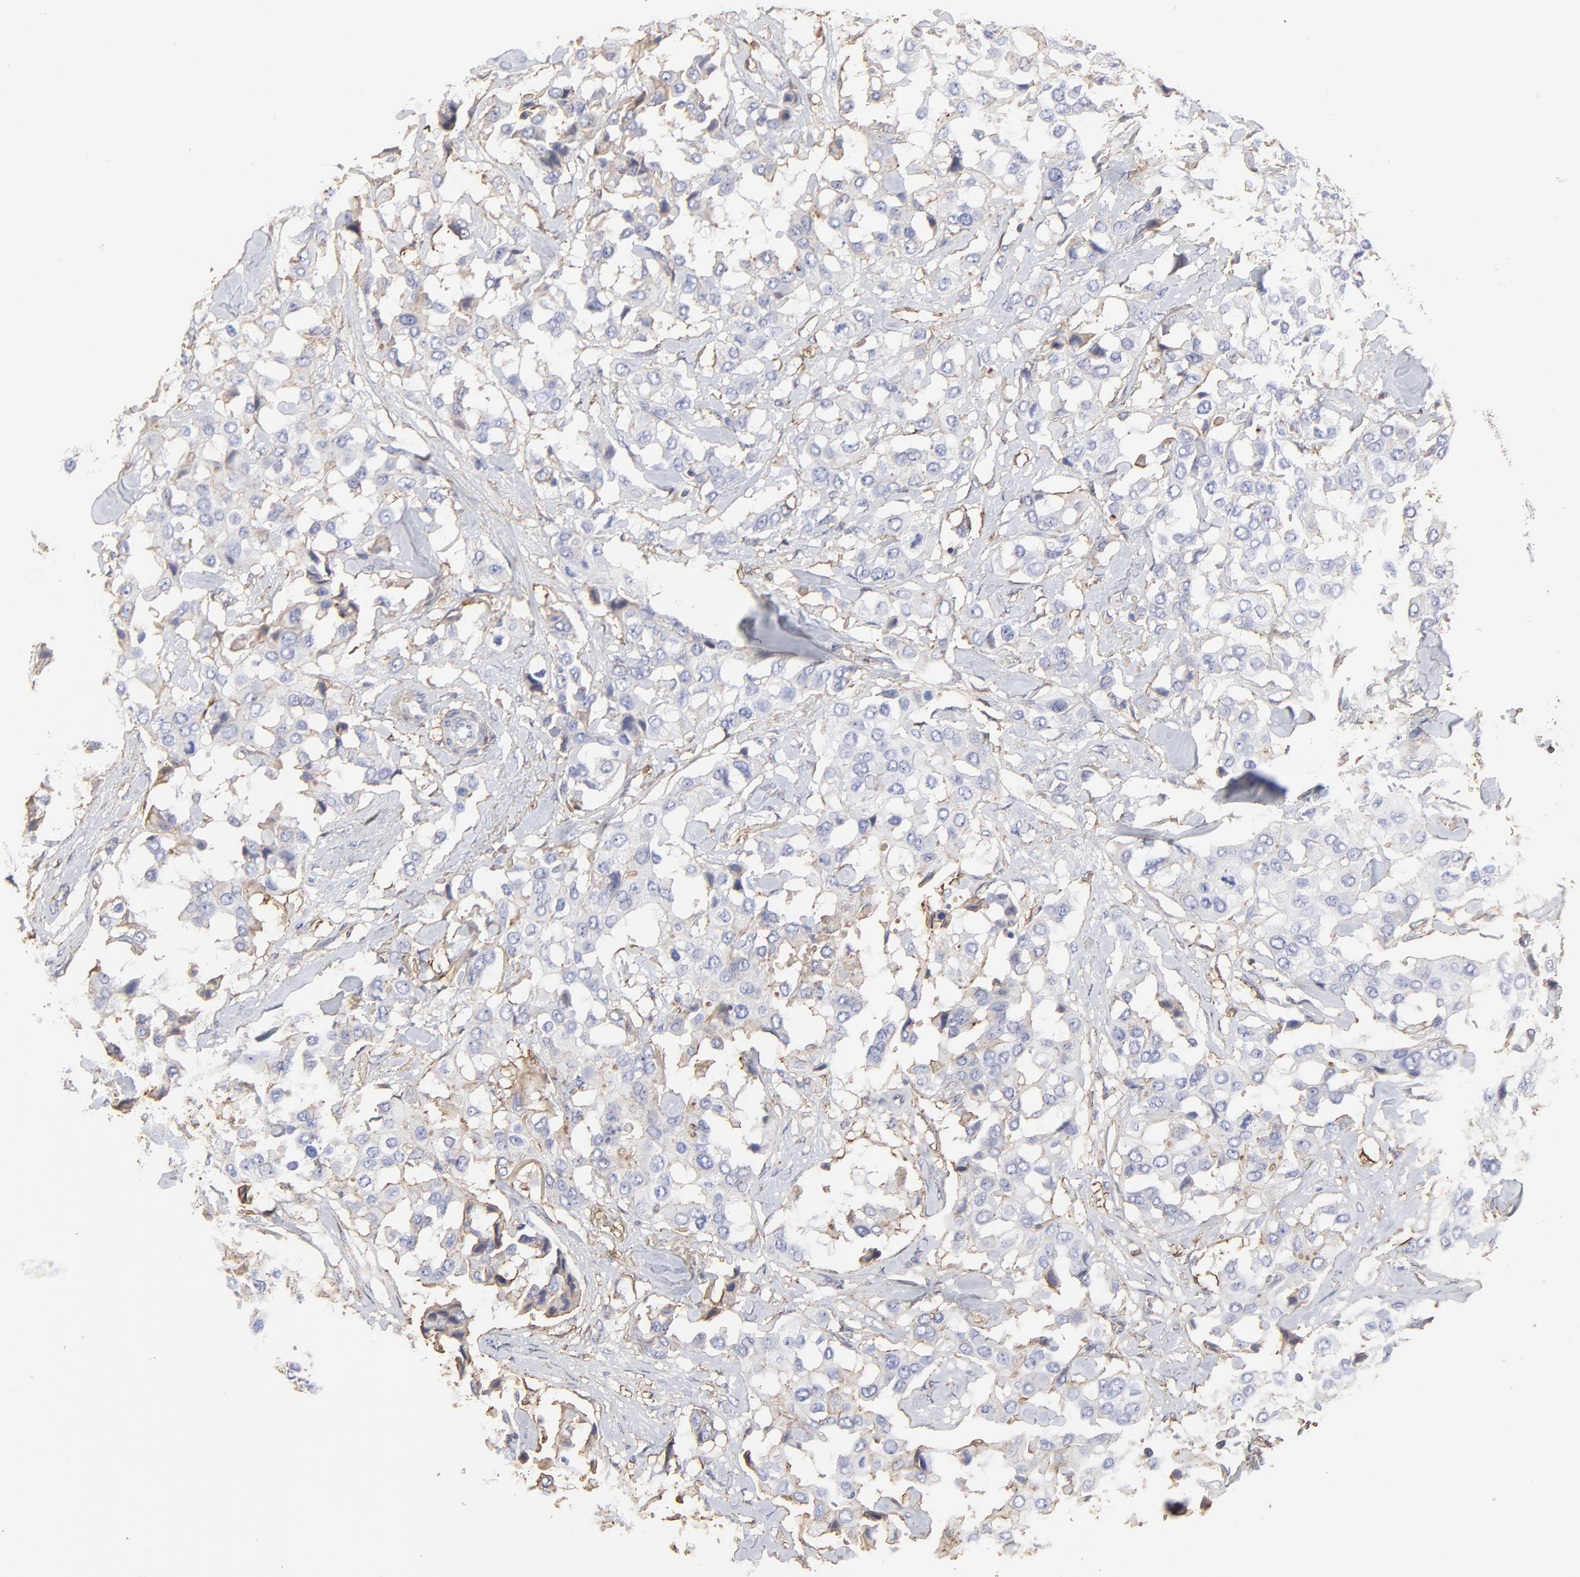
{"staining": {"intensity": "negative", "quantity": "none", "location": "none"}, "tissue": "breast cancer", "cell_type": "Tumor cells", "image_type": "cancer", "snomed": [{"axis": "morphology", "description": "Duct carcinoma"}, {"axis": "topography", "description": "Breast"}], "caption": "The IHC photomicrograph has no significant staining in tumor cells of breast cancer tissue.", "gene": "ANXA6", "patient": {"sex": "female", "age": 80}}